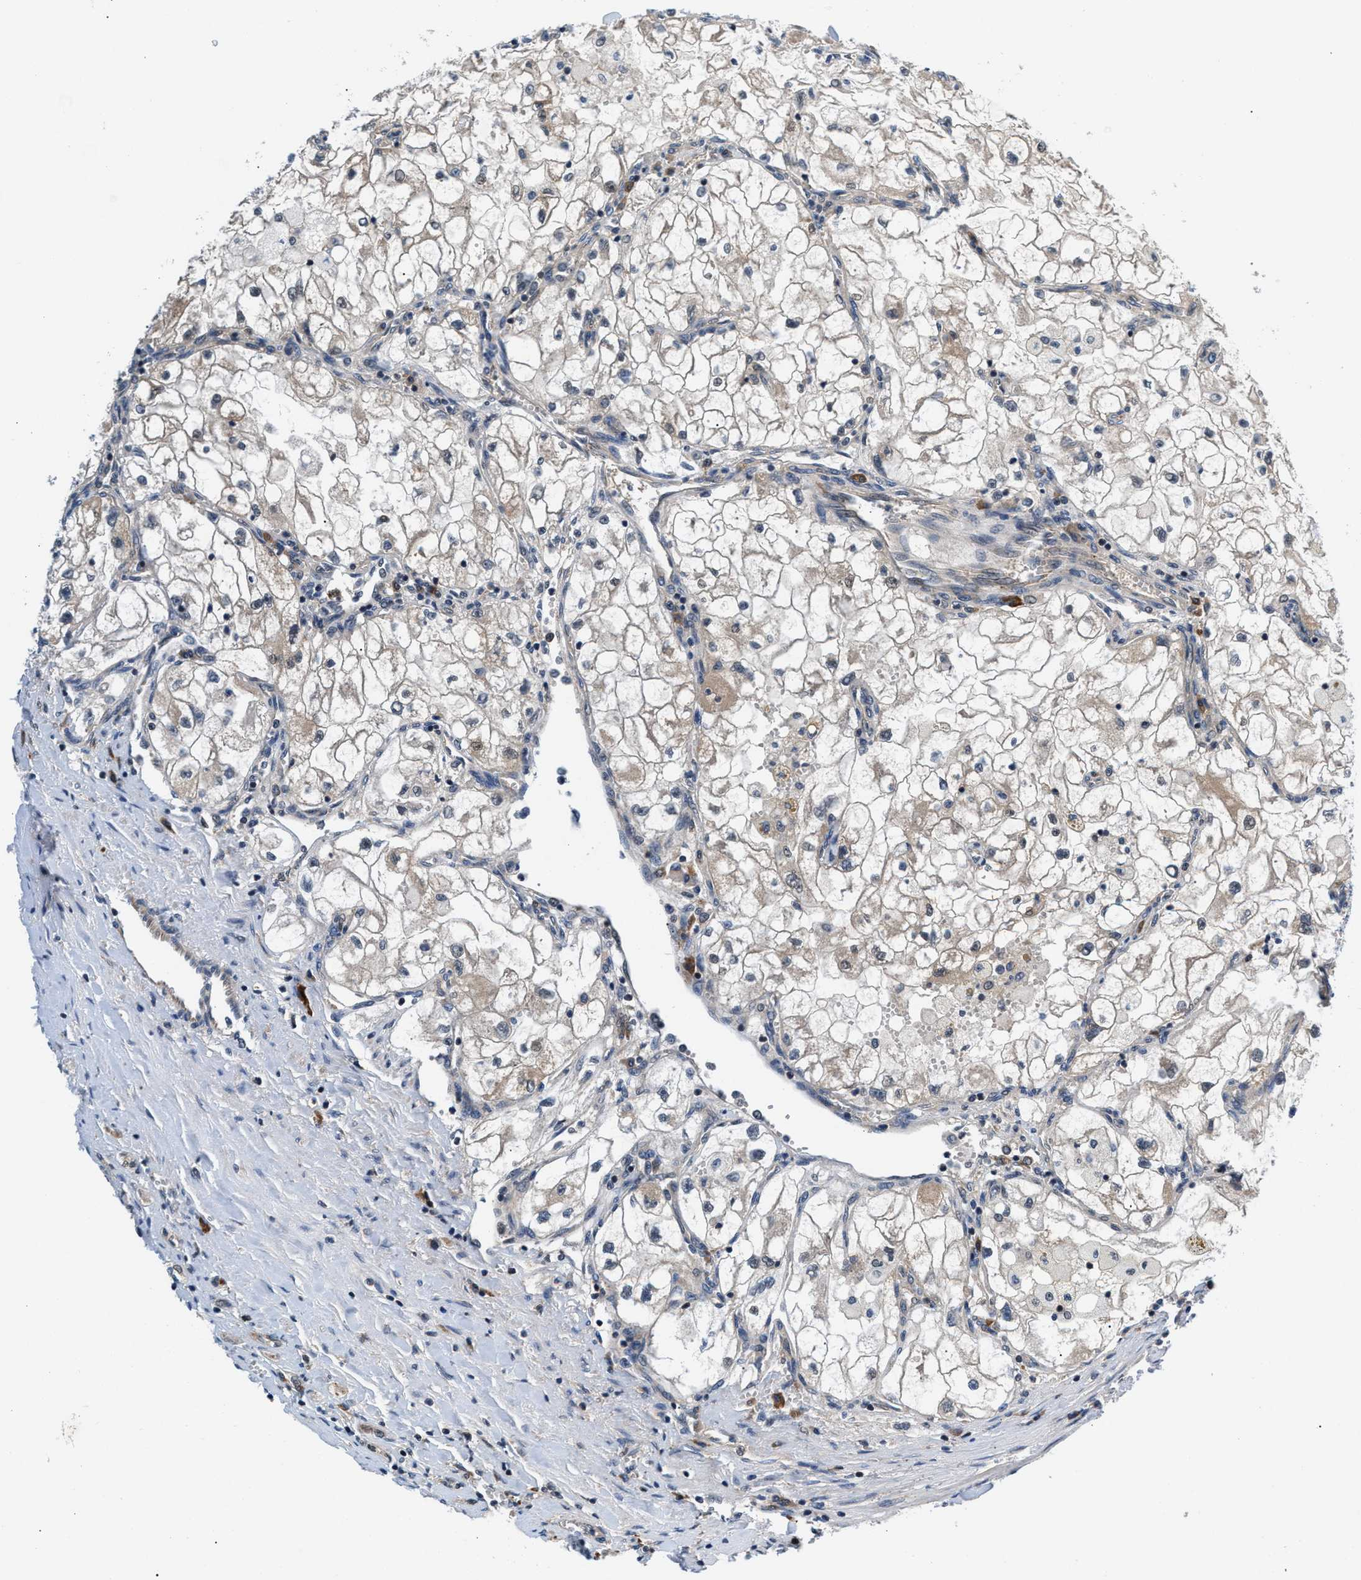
{"staining": {"intensity": "weak", "quantity": "<25%", "location": "cytoplasmic/membranous"}, "tissue": "renal cancer", "cell_type": "Tumor cells", "image_type": "cancer", "snomed": [{"axis": "morphology", "description": "Adenocarcinoma, NOS"}, {"axis": "topography", "description": "Kidney"}], "caption": "This micrograph is of renal cancer (adenocarcinoma) stained with immunohistochemistry (IHC) to label a protein in brown with the nuclei are counter-stained blue. There is no expression in tumor cells. The staining is performed using DAB brown chromogen with nuclei counter-stained in using hematoxylin.", "gene": "PRPSAP2", "patient": {"sex": "female", "age": 70}}